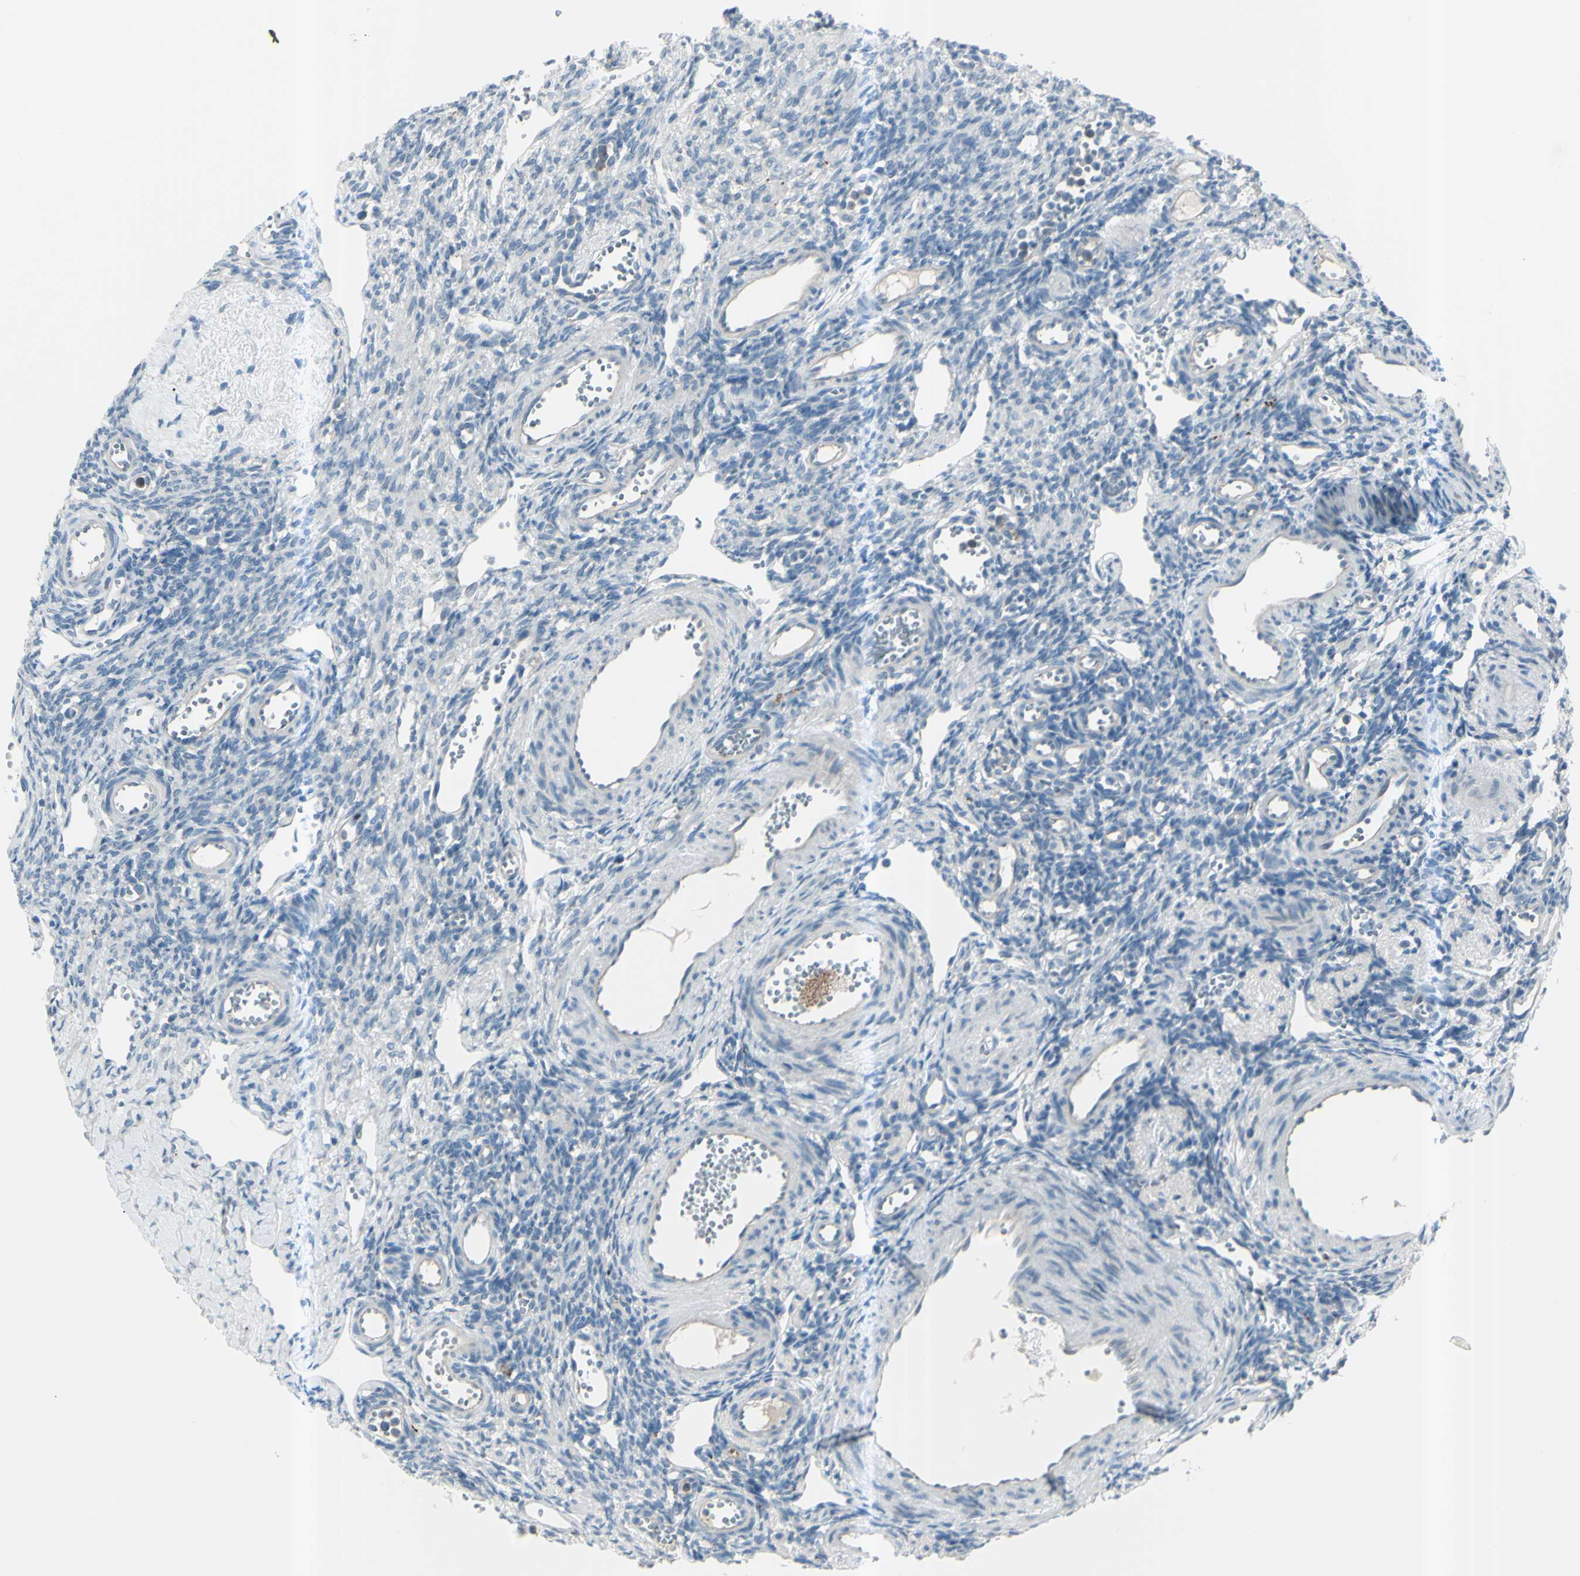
{"staining": {"intensity": "negative", "quantity": "none", "location": "none"}, "tissue": "ovary", "cell_type": "Ovarian stroma cells", "image_type": "normal", "snomed": [{"axis": "morphology", "description": "Normal tissue, NOS"}, {"axis": "topography", "description": "Ovary"}], "caption": "There is no significant staining in ovarian stroma cells of ovary. (DAB (3,3'-diaminobenzidine) immunohistochemistry (IHC) visualized using brightfield microscopy, high magnification).", "gene": "GPR34", "patient": {"sex": "female", "age": 33}}